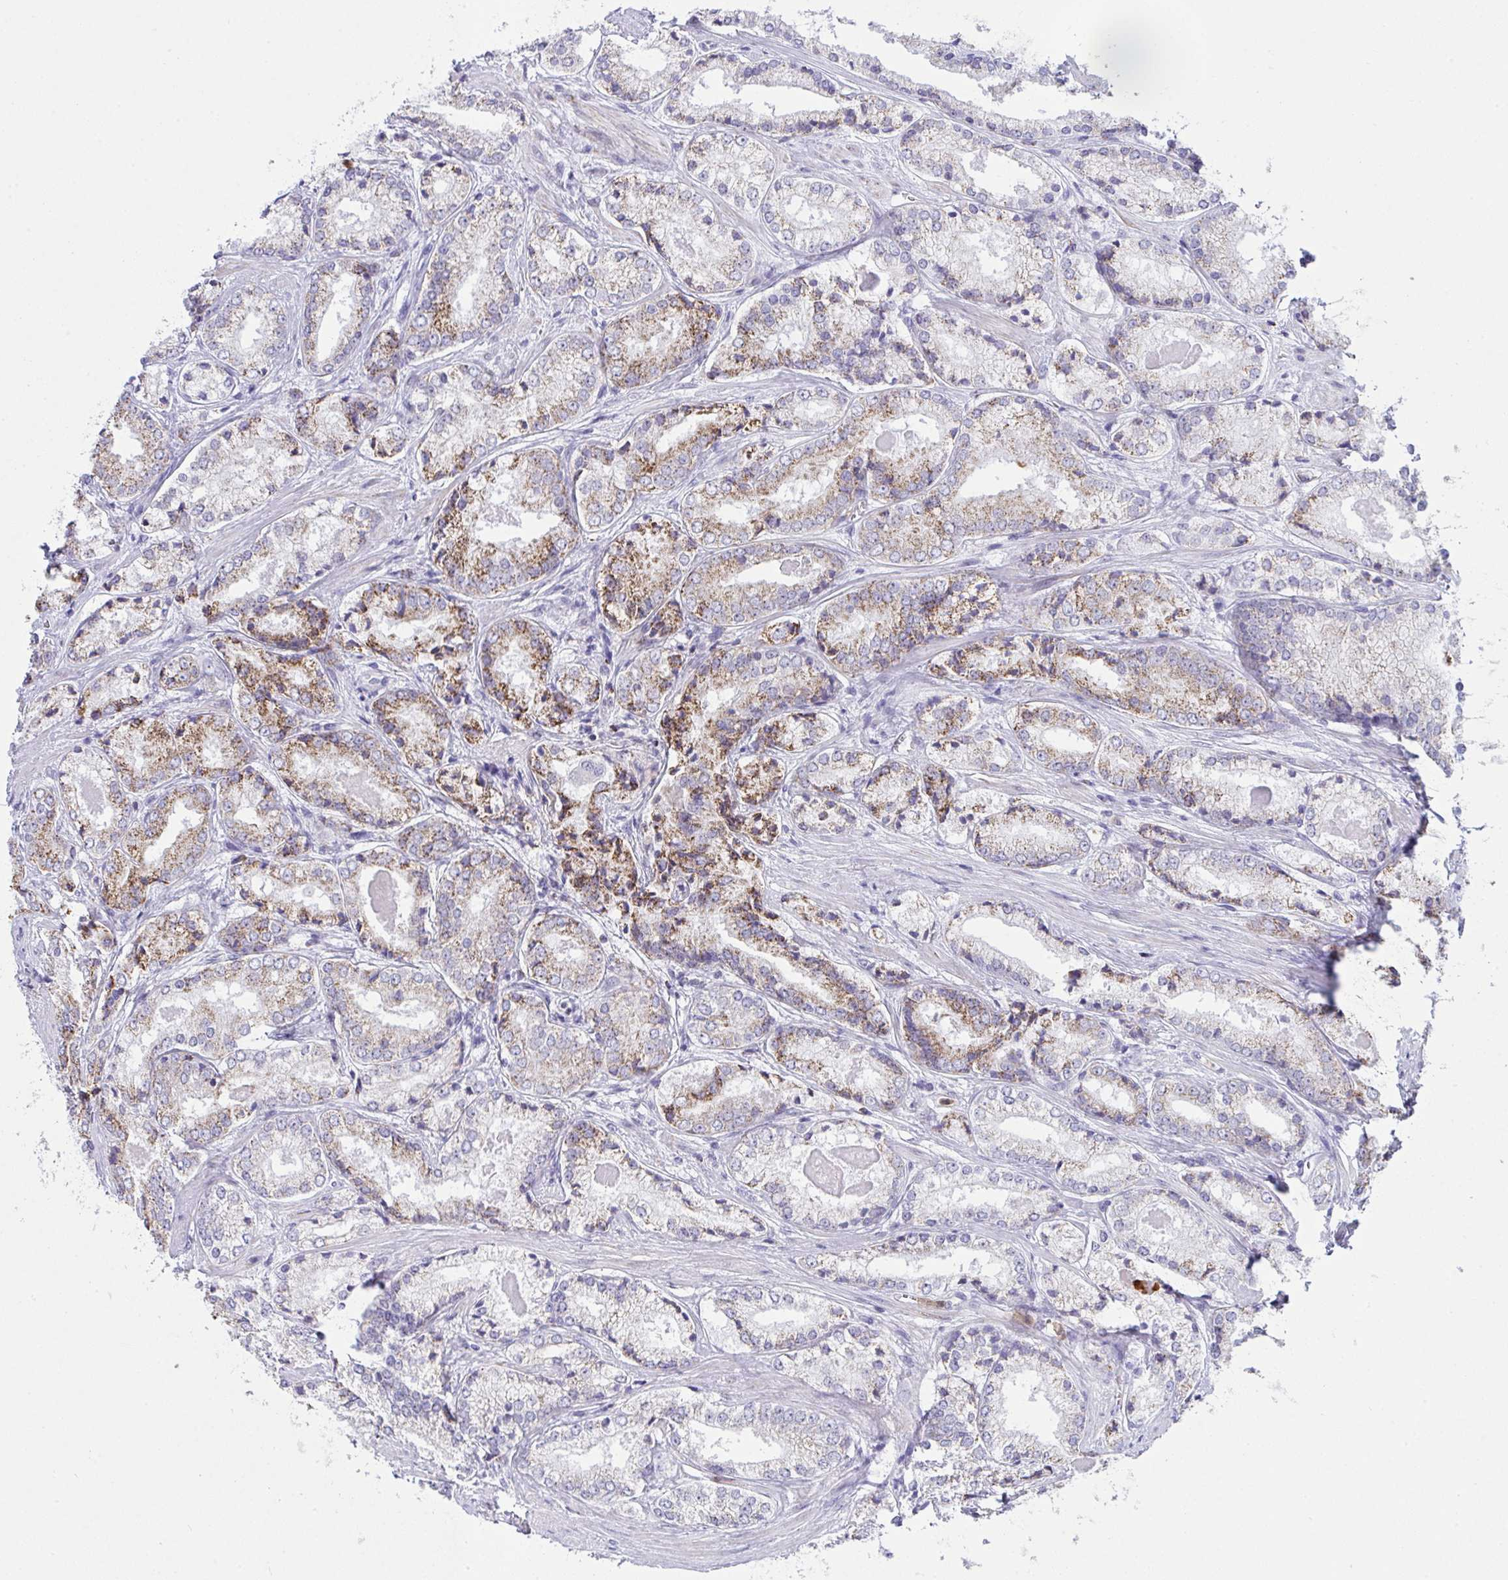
{"staining": {"intensity": "moderate", "quantity": "25%-75%", "location": "cytoplasmic/membranous"}, "tissue": "prostate cancer", "cell_type": "Tumor cells", "image_type": "cancer", "snomed": [{"axis": "morphology", "description": "Adenocarcinoma, NOS"}, {"axis": "morphology", "description": "Adenocarcinoma, Low grade"}, {"axis": "topography", "description": "Prostate"}], "caption": "A brown stain highlights moderate cytoplasmic/membranous positivity of a protein in low-grade adenocarcinoma (prostate) tumor cells.", "gene": "PLA2G12B", "patient": {"sex": "male", "age": 68}}